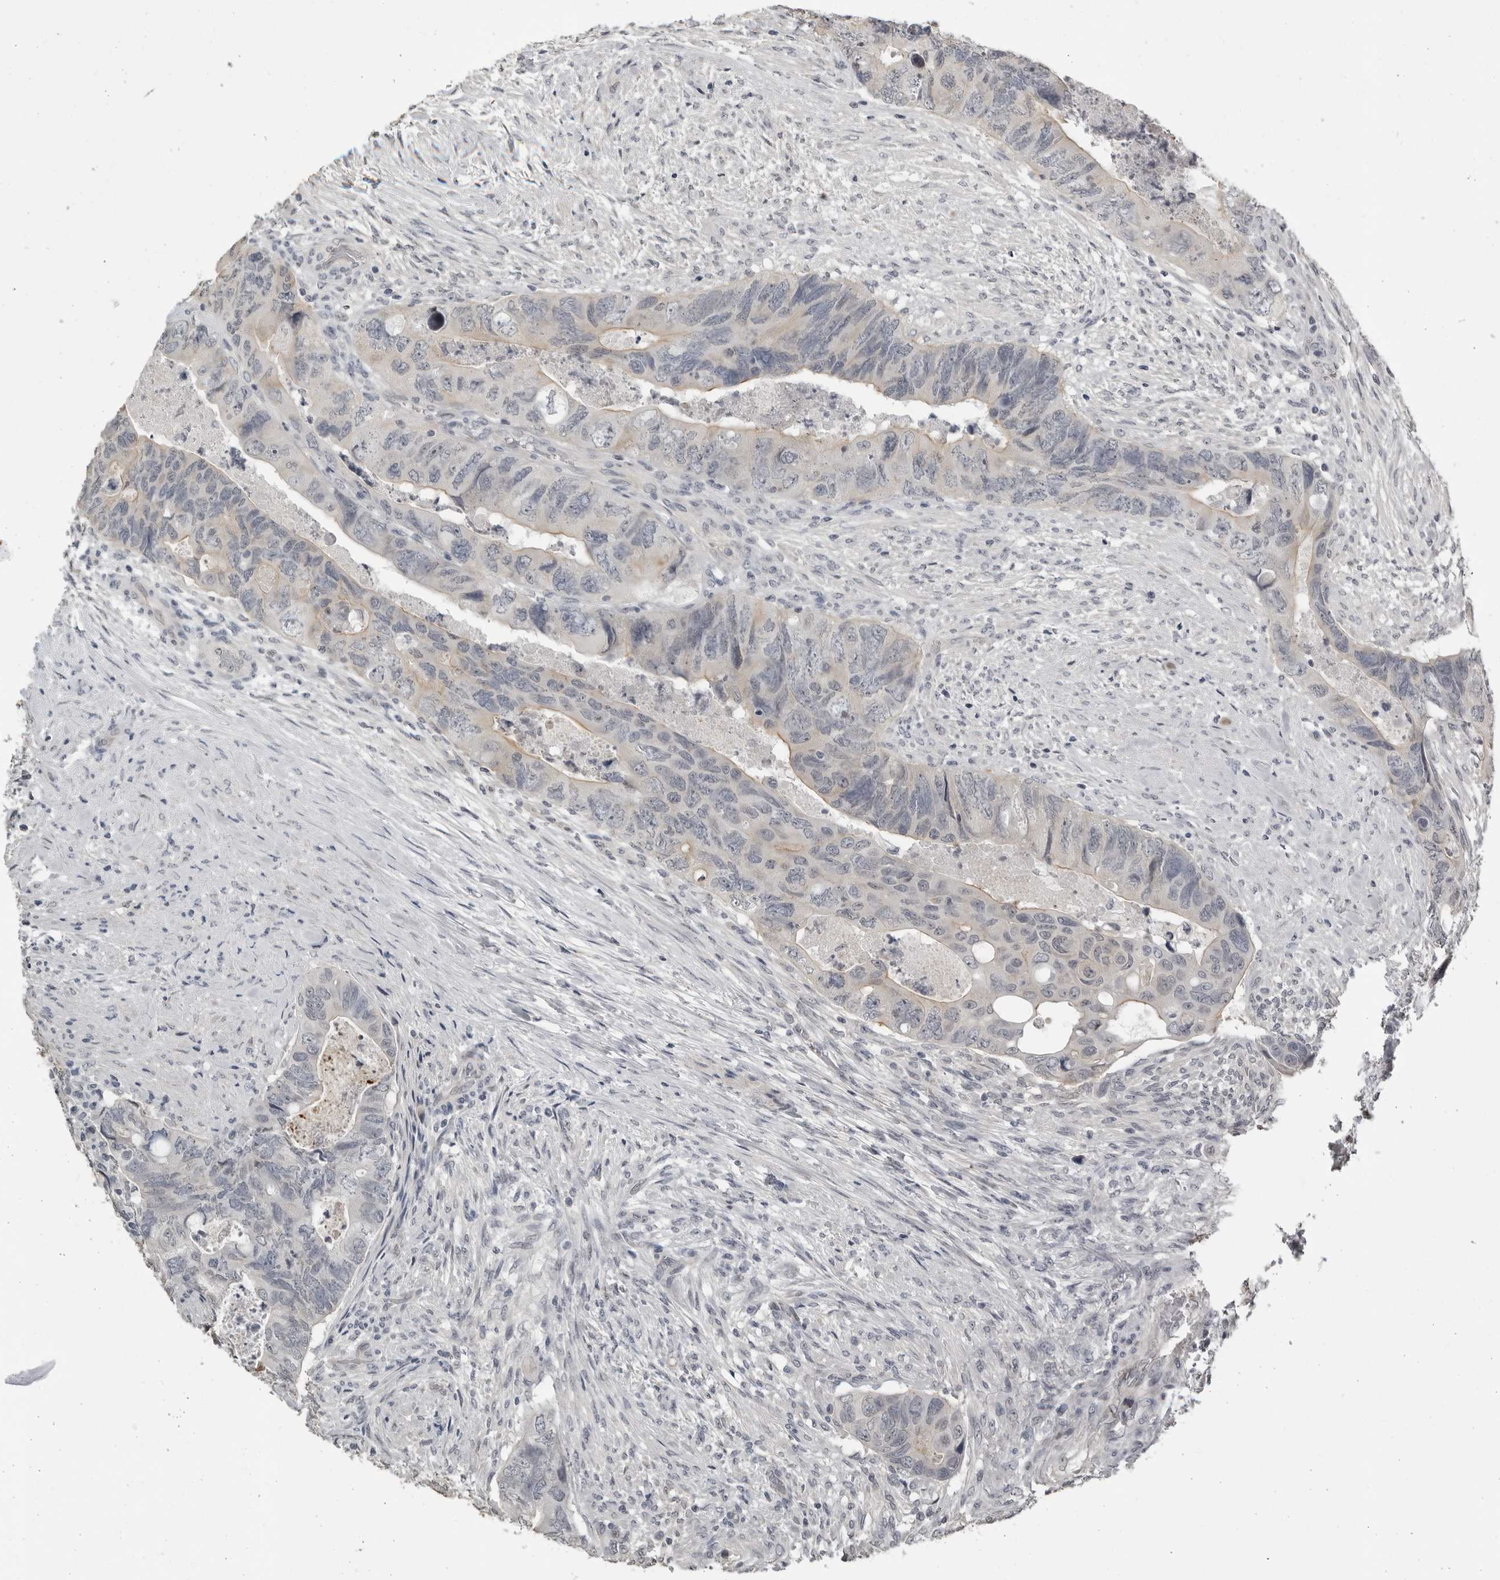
{"staining": {"intensity": "negative", "quantity": "none", "location": "none"}, "tissue": "colorectal cancer", "cell_type": "Tumor cells", "image_type": "cancer", "snomed": [{"axis": "morphology", "description": "Adenocarcinoma, NOS"}, {"axis": "topography", "description": "Rectum"}], "caption": "Tumor cells are negative for brown protein staining in colorectal adenocarcinoma. (DAB (3,3'-diaminobenzidine) IHC with hematoxylin counter stain).", "gene": "PRRX2", "patient": {"sex": "male", "age": 63}}